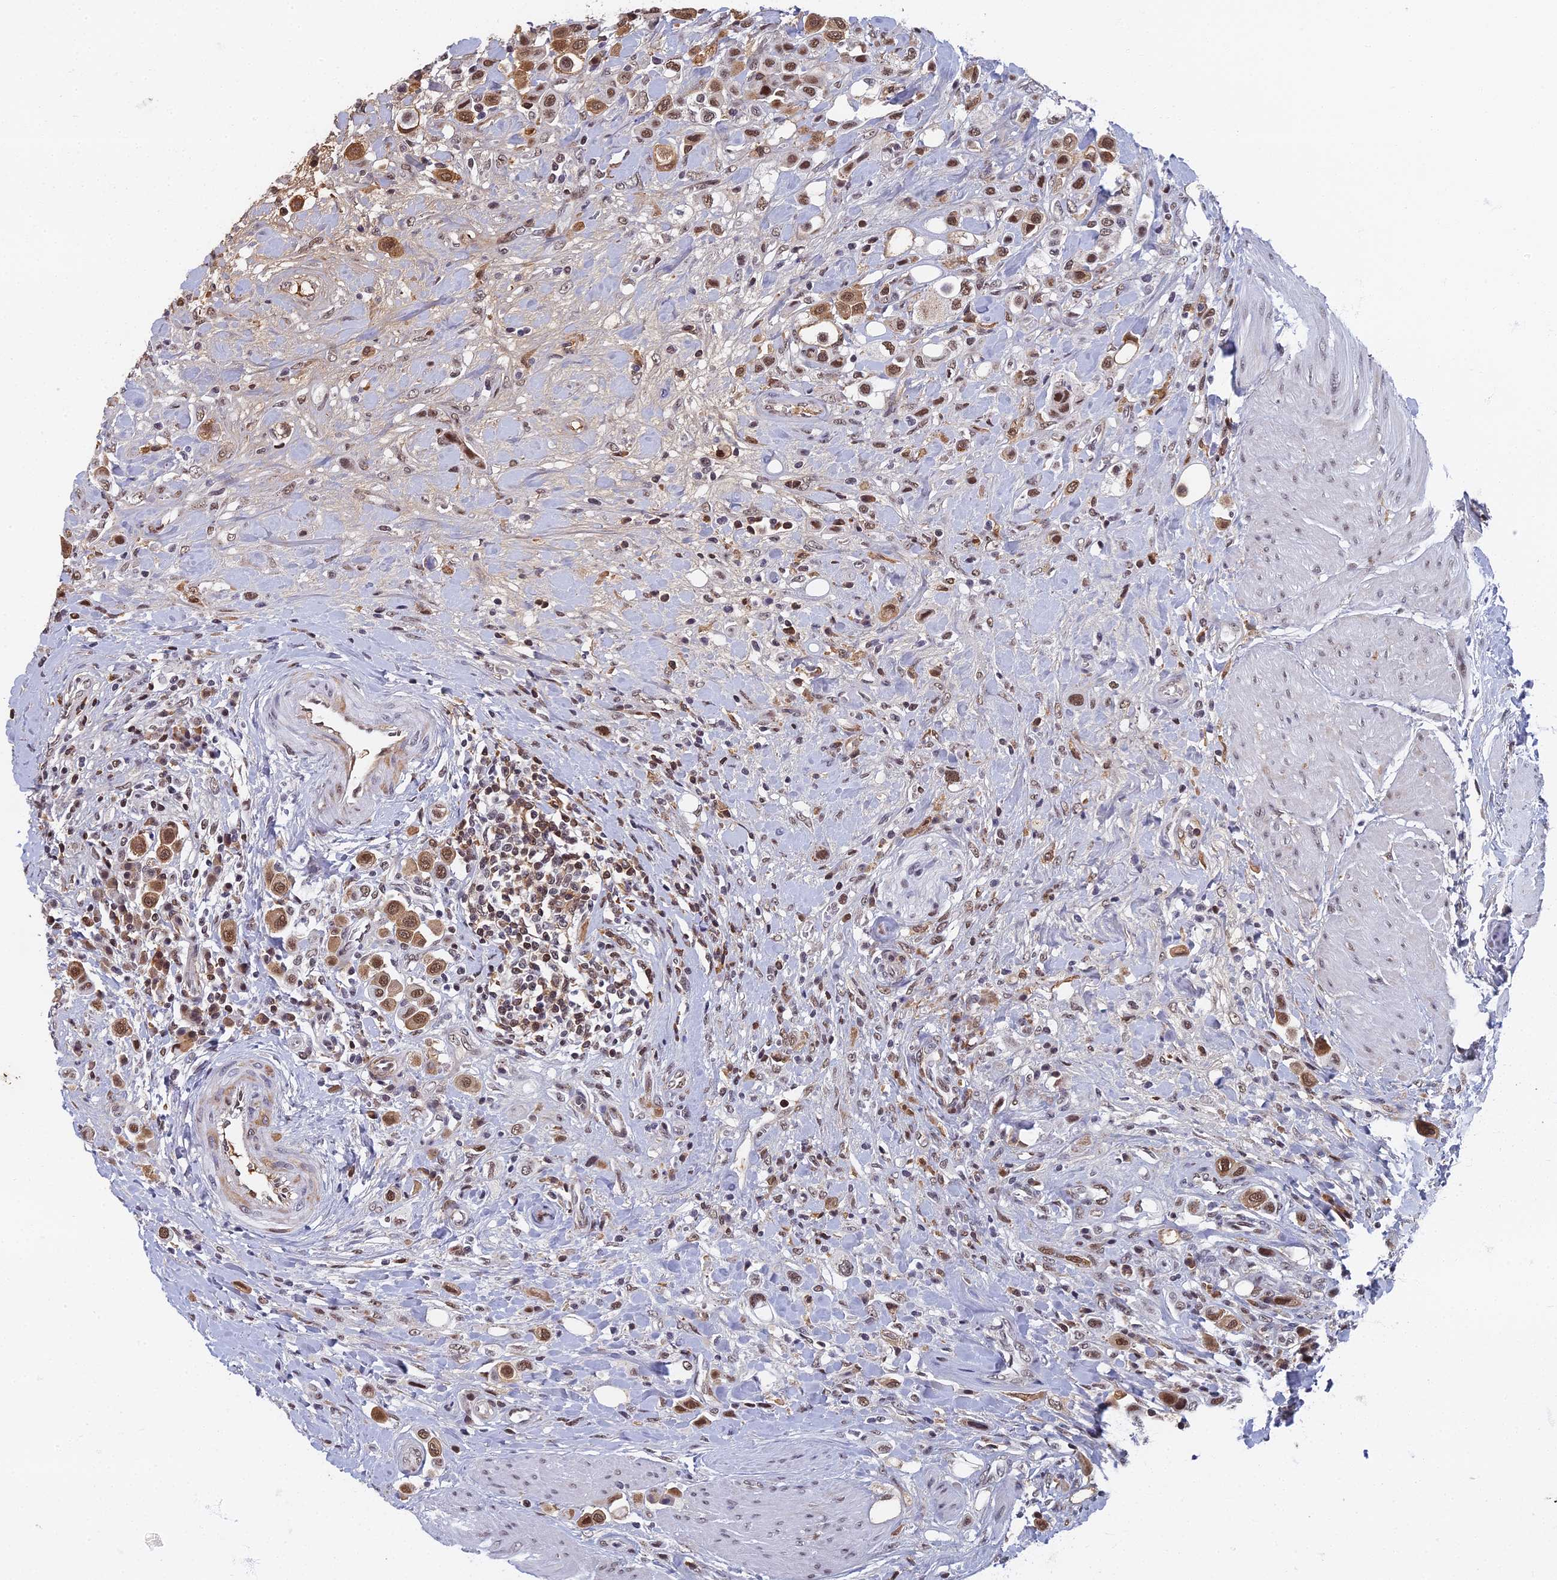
{"staining": {"intensity": "moderate", "quantity": ">75%", "location": "cytoplasmic/membranous,nuclear"}, "tissue": "urothelial cancer", "cell_type": "Tumor cells", "image_type": "cancer", "snomed": [{"axis": "morphology", "description": "Urothelial carcinoma, High grade"}, {"axis": "topography", "description": "Urinary bladder"}], "caption": "Protein analysis of high-grade urothelial carcinoma tissue shows moderate cytoplasmic/membranous and nuclear expression in about >75% of tumor cells. Using DAB (brown) and hematoxylin (blue) stains, captured at high magnification using brightfield microscopy.", "gene": "TAF13", "patient": {"sex": "male", "age": 50}}